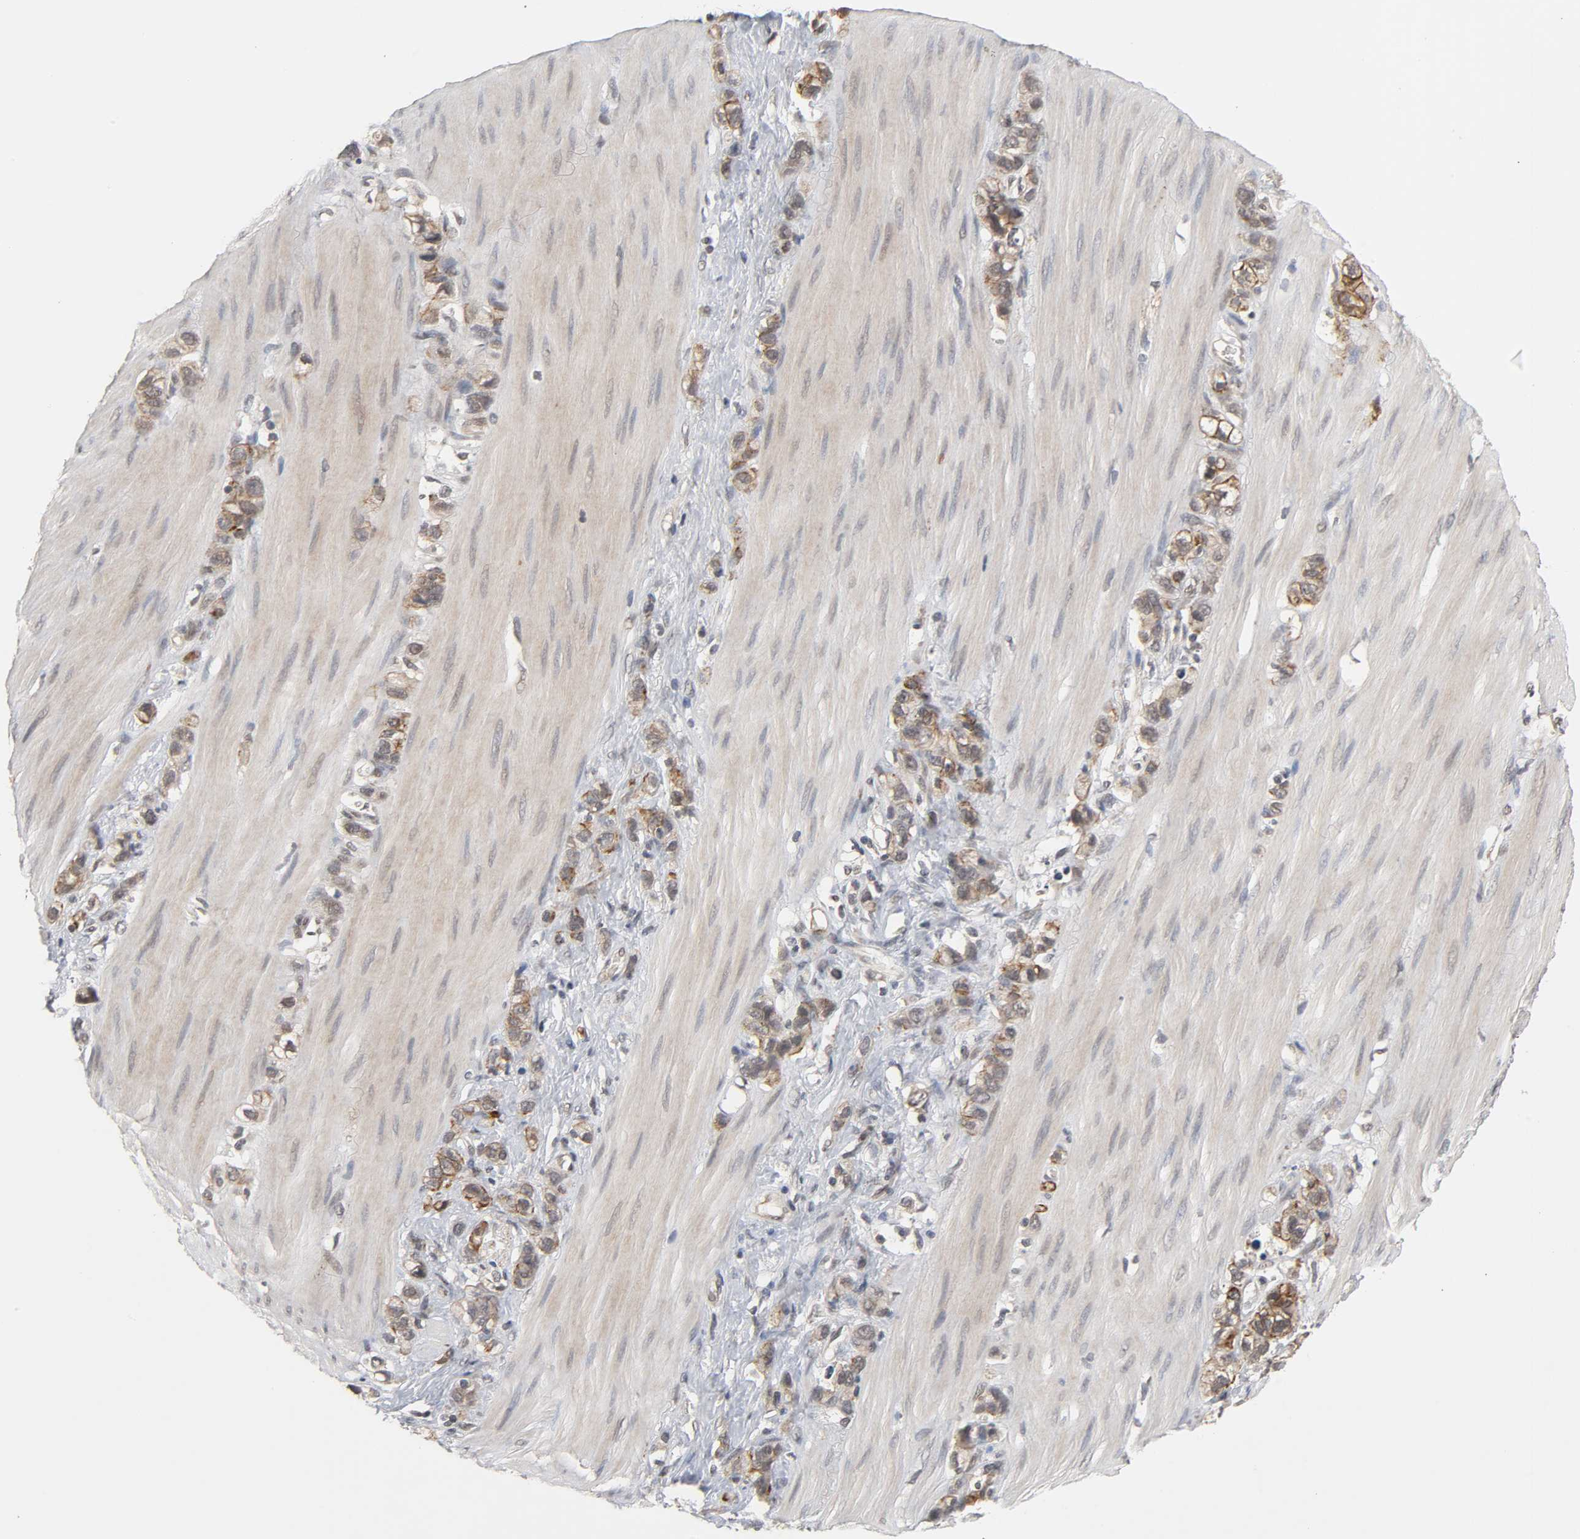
{"staining": {"intensity": "moderate", "quantity": ">75%", "location": "cytoplasmic/membranous"}, "tissue": "stomach cancer", "cell_type": "Tumor cells", "image_type": "cancer", "snomed": [{"axis": "morphology", "description": "Normal tissue, NOS"}, {"axis": "morphology", "description": "Adenocarcinoma, NOS"}, {"axis": "morphology", "description": "Adenocarcinoma, High grade"}, {"axis": "topography", "description": "Stomach, upper"}, {"axis": "topography", "description": "Stomach"}], "caption": "Immunohistochemistry (IHC) of stomach cancer (adenocarcinoma (high-grade)) displays medium levels of moderate cytoplasmic/membranous positivity in approximately >75% of tumor cells.", "gene": "HTR1E", "patient": {"sex": "female", "age": 65}}